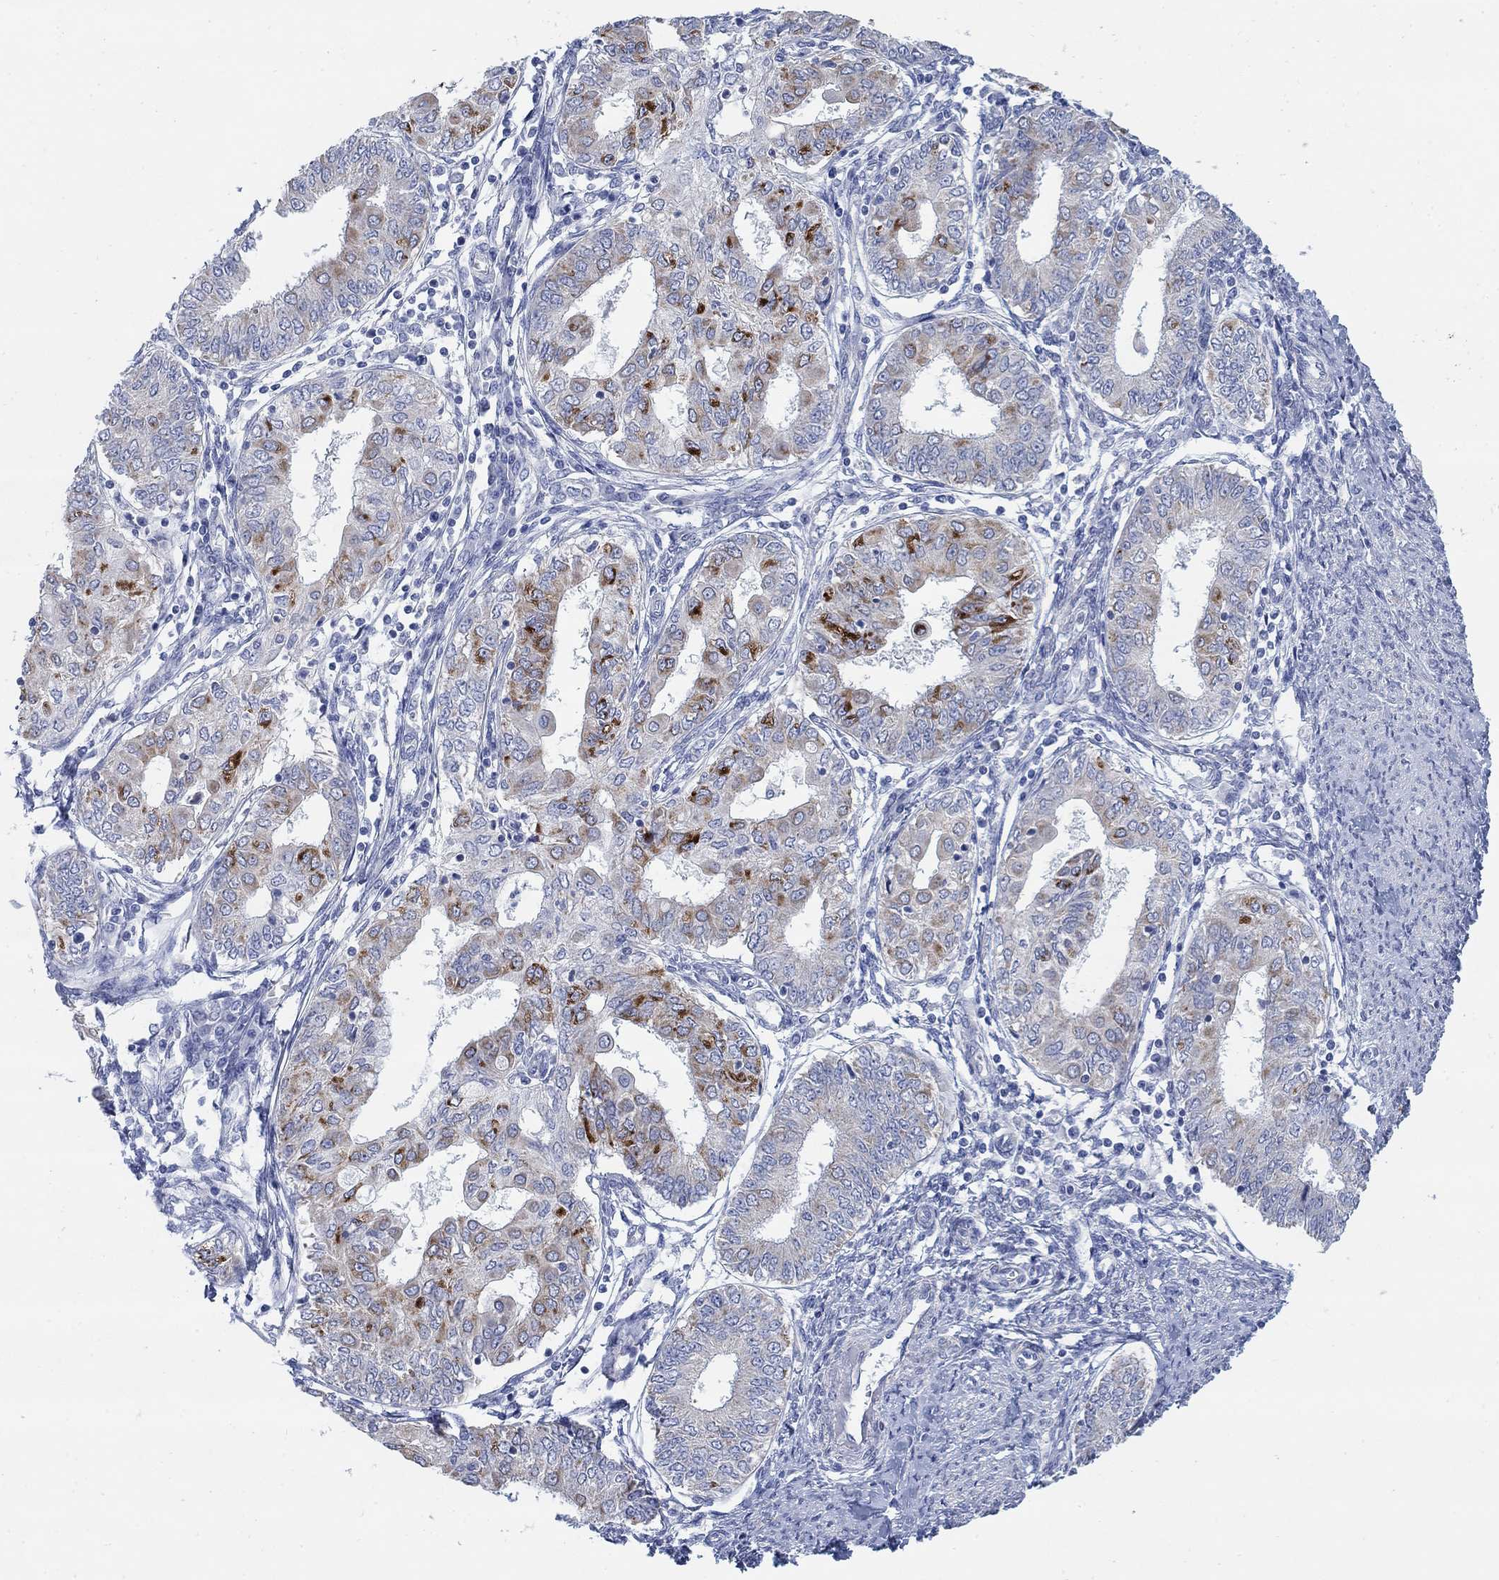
{"staining": {"intensity": "strong", "quantity": "<25%", "location": "cytoplasmic/membranous"}, "tissue": "endometrial cancer", "cell_type": "Tumor cells", "image_type": "cancer", "snomed": [{"axis": "morphology", "description": "Adenocarcinoma, NOS"}, {"axis": "topography", "description": "Endometrium"}], "caption": "The histopathology image demonstrates immunohistochemical staining of endometrial adenocarcinoma. There is strong cytoplasmic/membranous positivity is identified in approximately <25% of tumor cells.", "gene": "SCCPDH", "patient": {"sex": "female", "age": 68}}